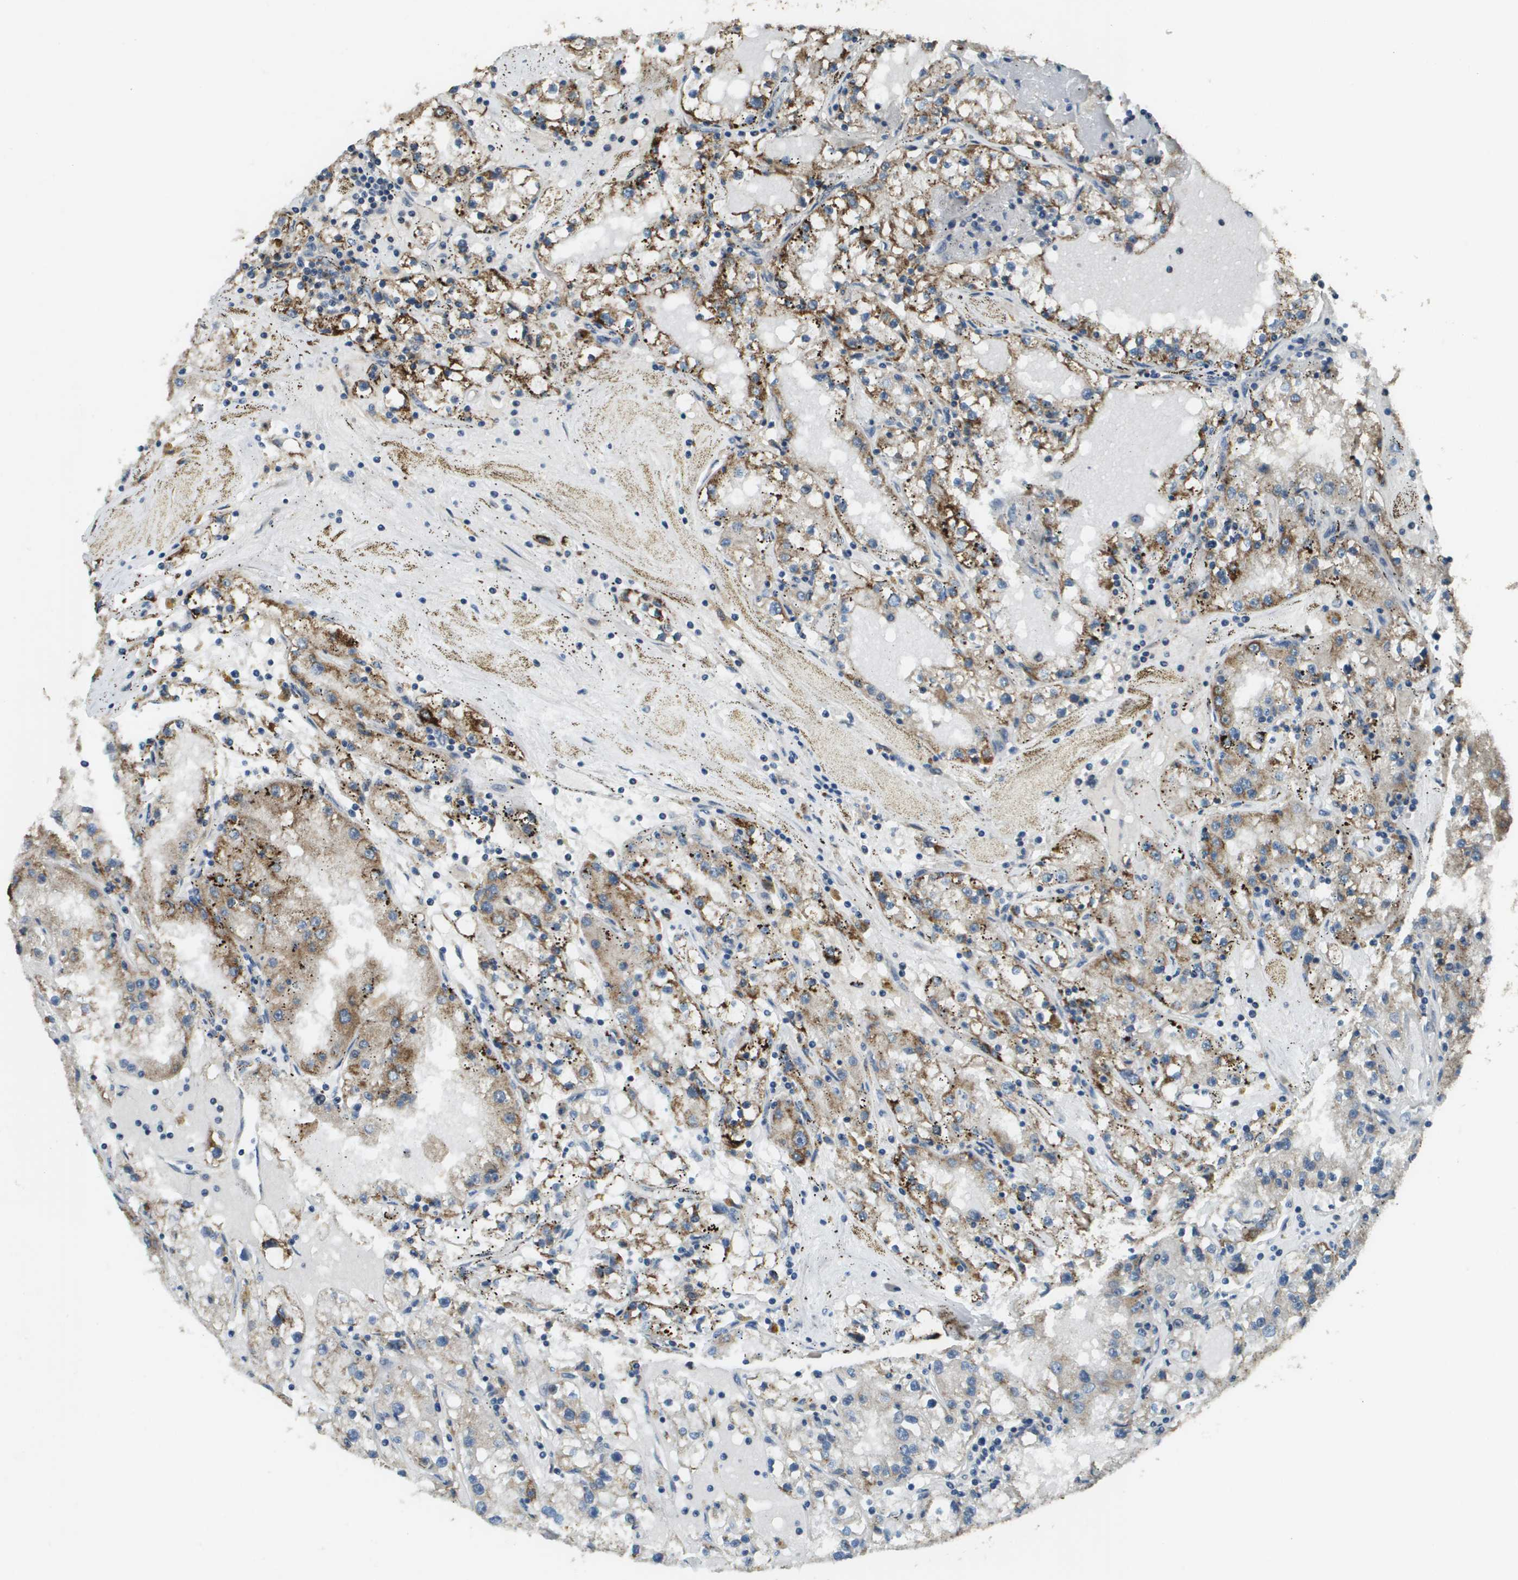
{"staining": {"intensity": "moderate", "quantity": "25%-75%", "location": "cytoplasmic/membranous"}, "tissue": "renal cancer", "cell_type": "Tumor cells", "image_type": "cancer", "snomed": [{"axis": "morphology", "description": "Adenocarcinoma, NOS"}, {"axis": "topography", "description": "Kidney"}], "caption": "Adenocarcinoma (renal) stained with a protein marker demonstrates moderate staining in tumor cells.", "gene": "CDKN2C", "patient": {"sex": "male", "age": 56}}